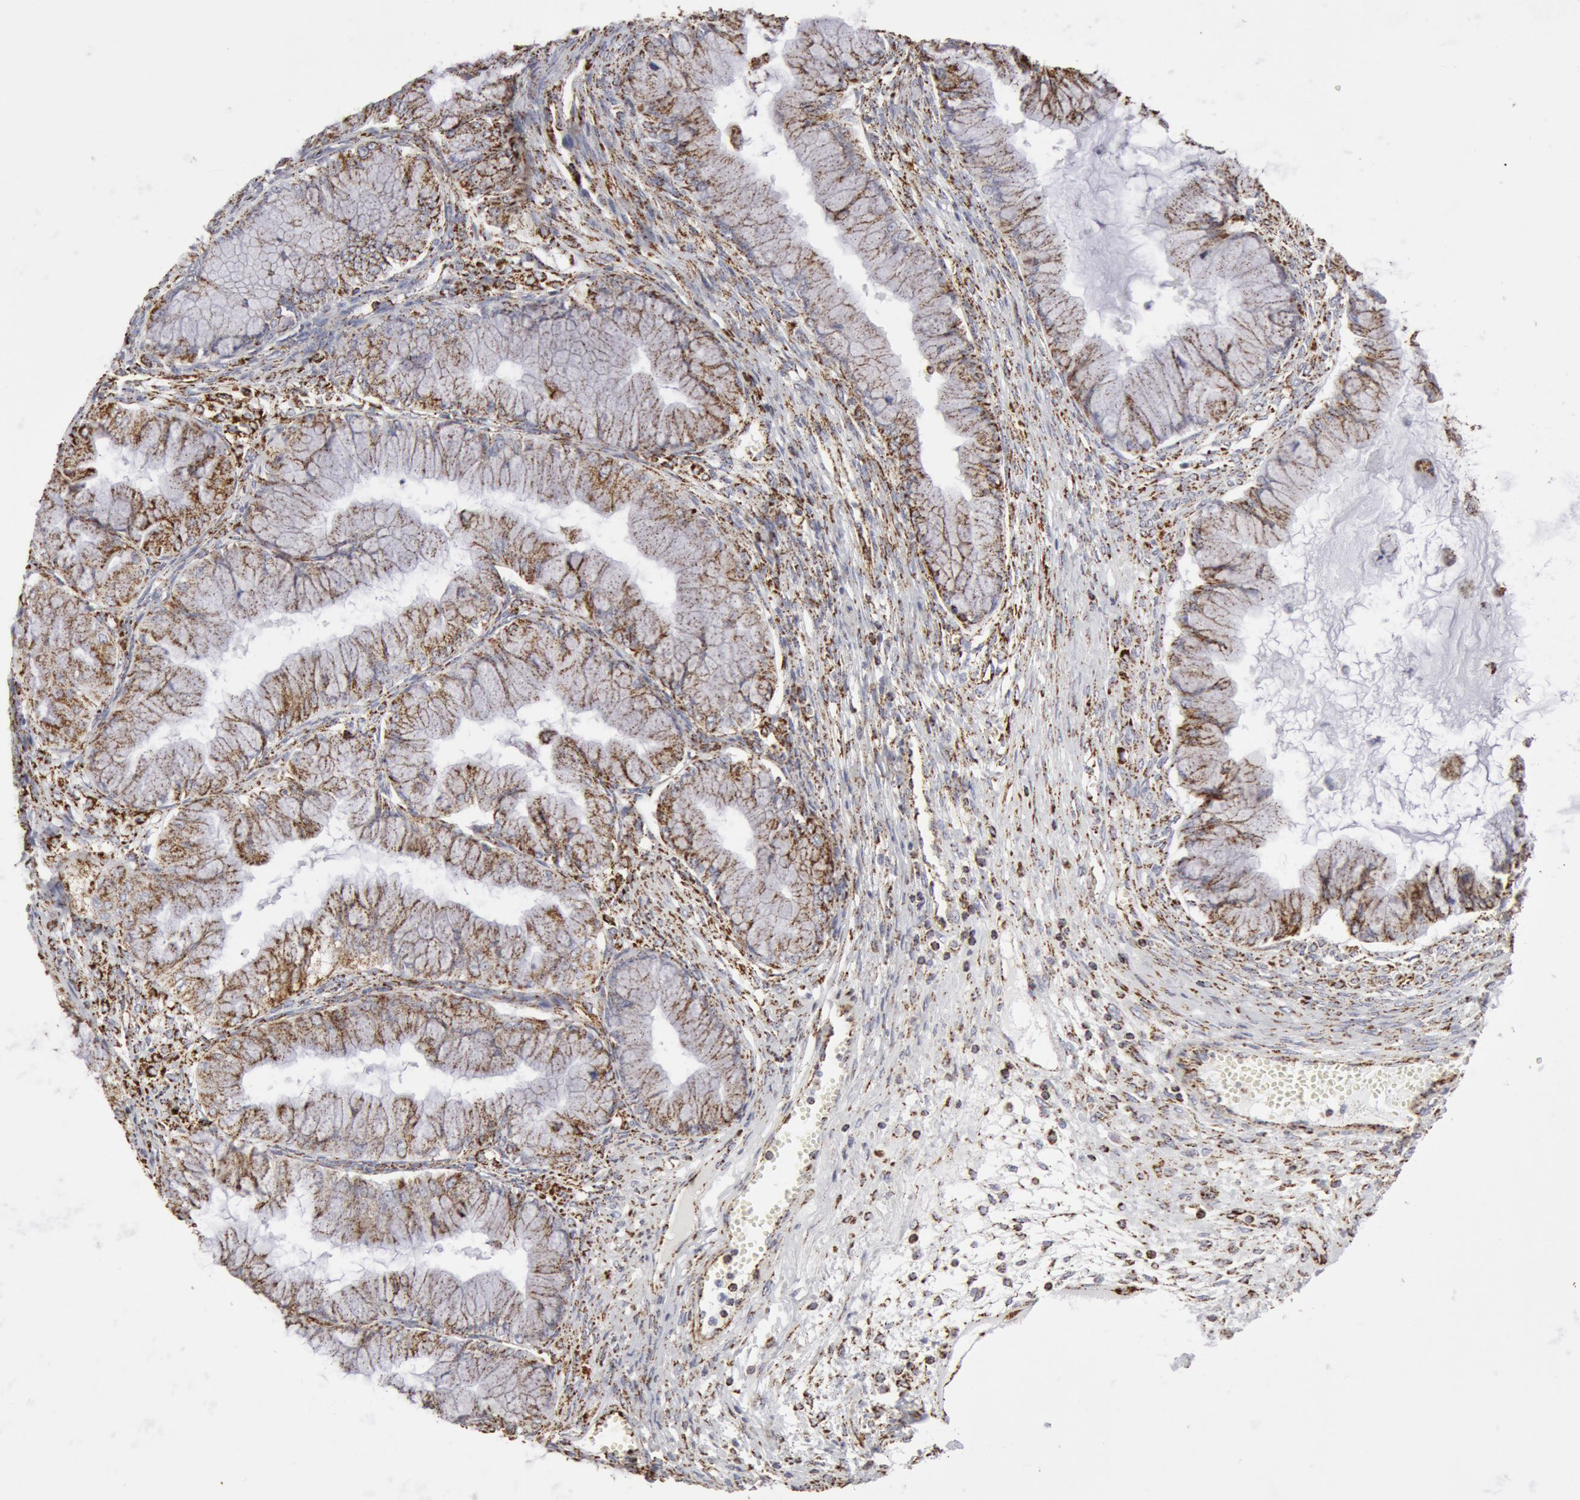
{"staining": {"intensity": "moderate", "quantity": ">75%", "location": "cytoplasmic/membranous"}, "tissue": "ovarian cancer", "cell_type": "Tumor cells", "image_type": "cancer", "snomed": [{"axis": "morphology", "description": "Cystadenocarcinoma, mucinous, NOS"}, {"axis": "topography", "description": "Ovary"}], "caption": "Tumor cells exhibit moderate cytoplasmic/membranous staining in approximately >75% of cells in ovarian cancer.", "gene": "ATP5F1B", "patient": {"sex": "female", "age": 41}}